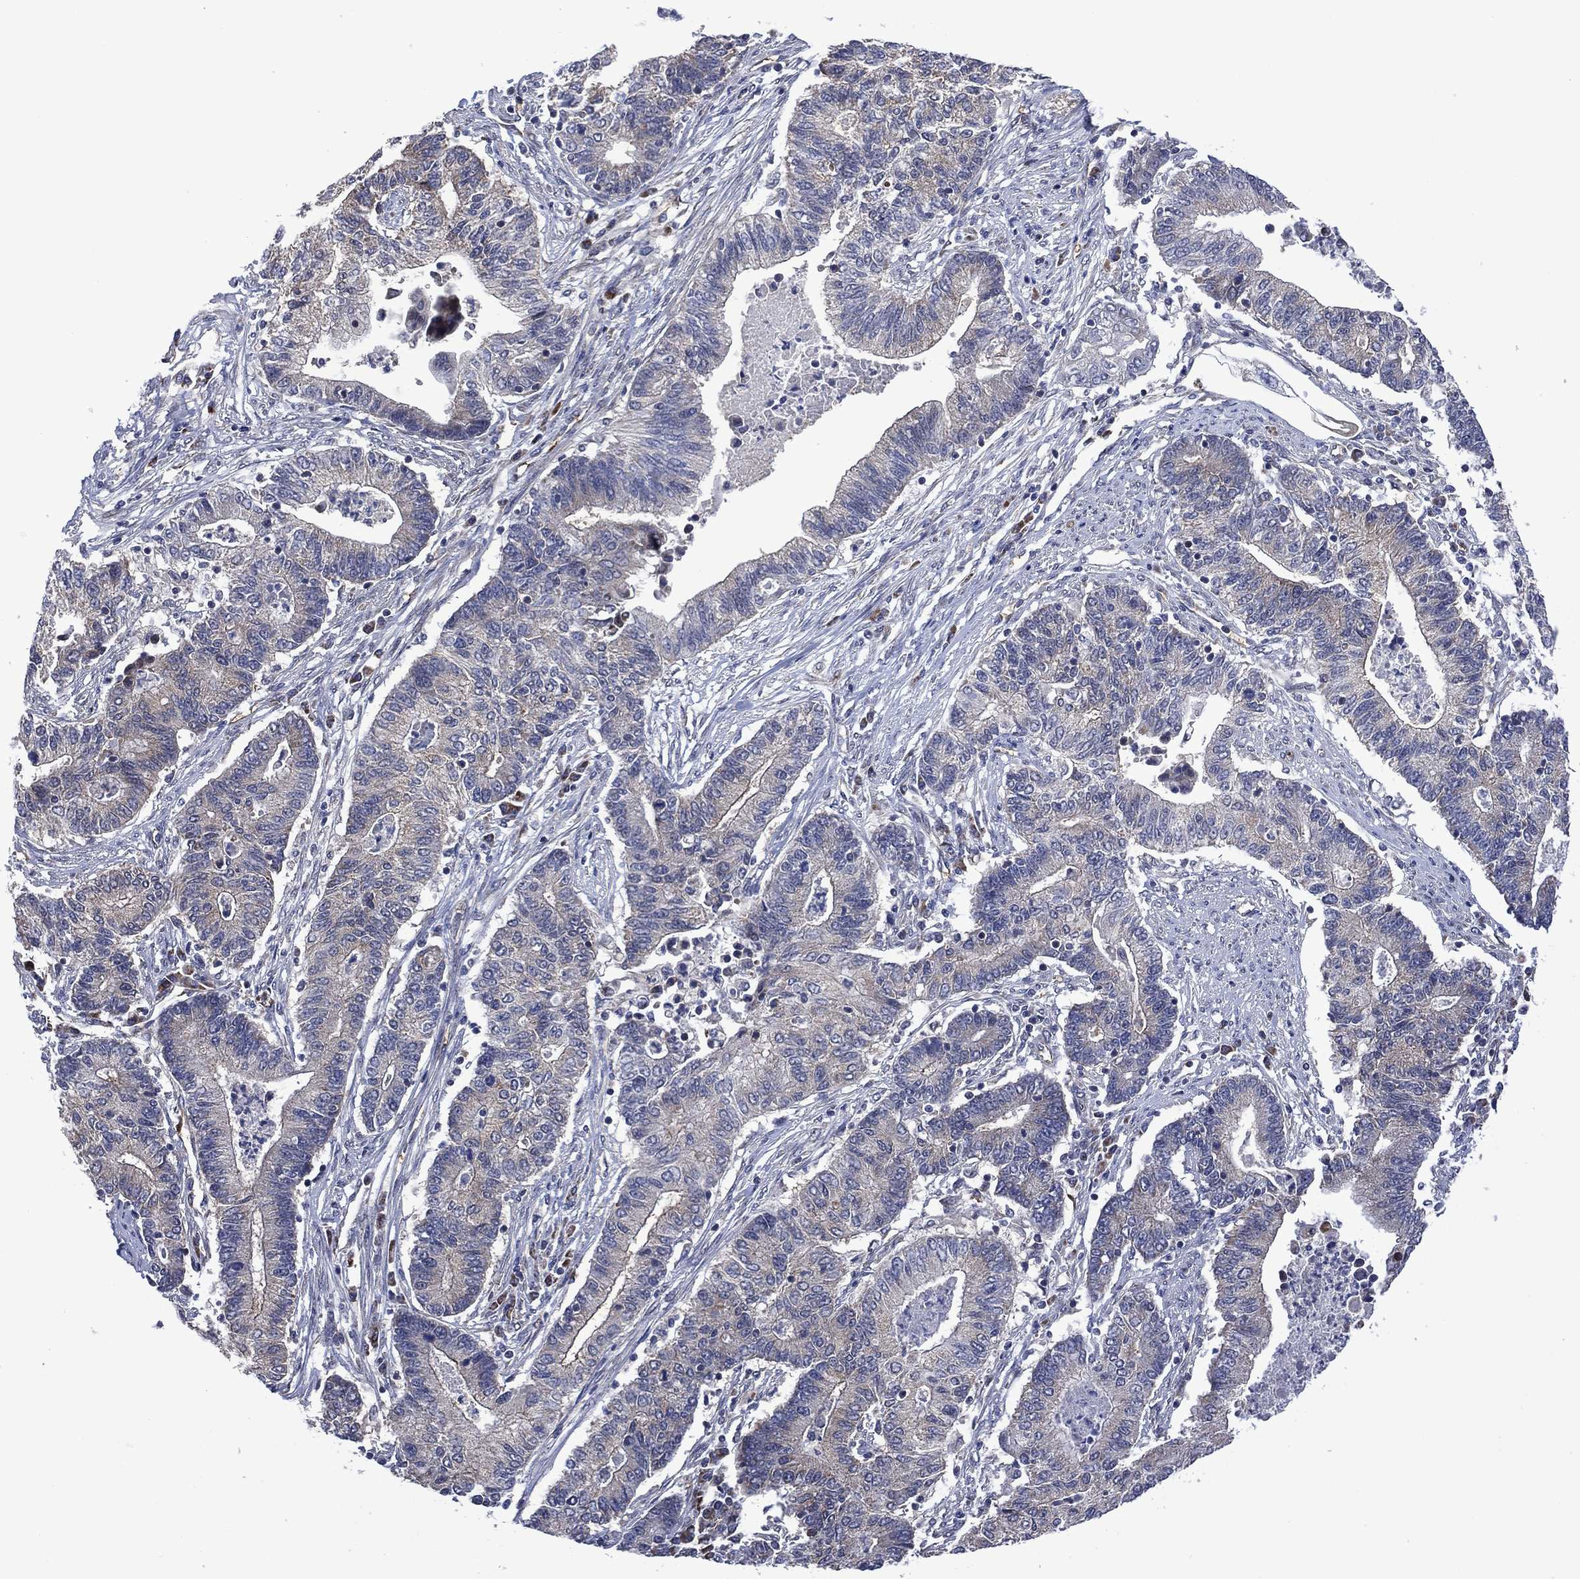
{"staining": {"intensity": "negative", "quantity": "none", "location": "none"}, "tissue": "endometrial cancer", "cell_type": "Tumor cells", "image_type": "cancer", "snomed": [{"axis": "morphology", "description": "Adenocarcinoma, NOS"}, {"axis": "topography", "description": "Uterus"}, {"axis": "topography", "description": "Endometrium"}], "caption": "A photomicrograph of human endometrial cancer (adenocarcinoma) is negative for staining in tumor cells.", "gene": "HTD2", "patient": {"sex": "female", "age": 54}}